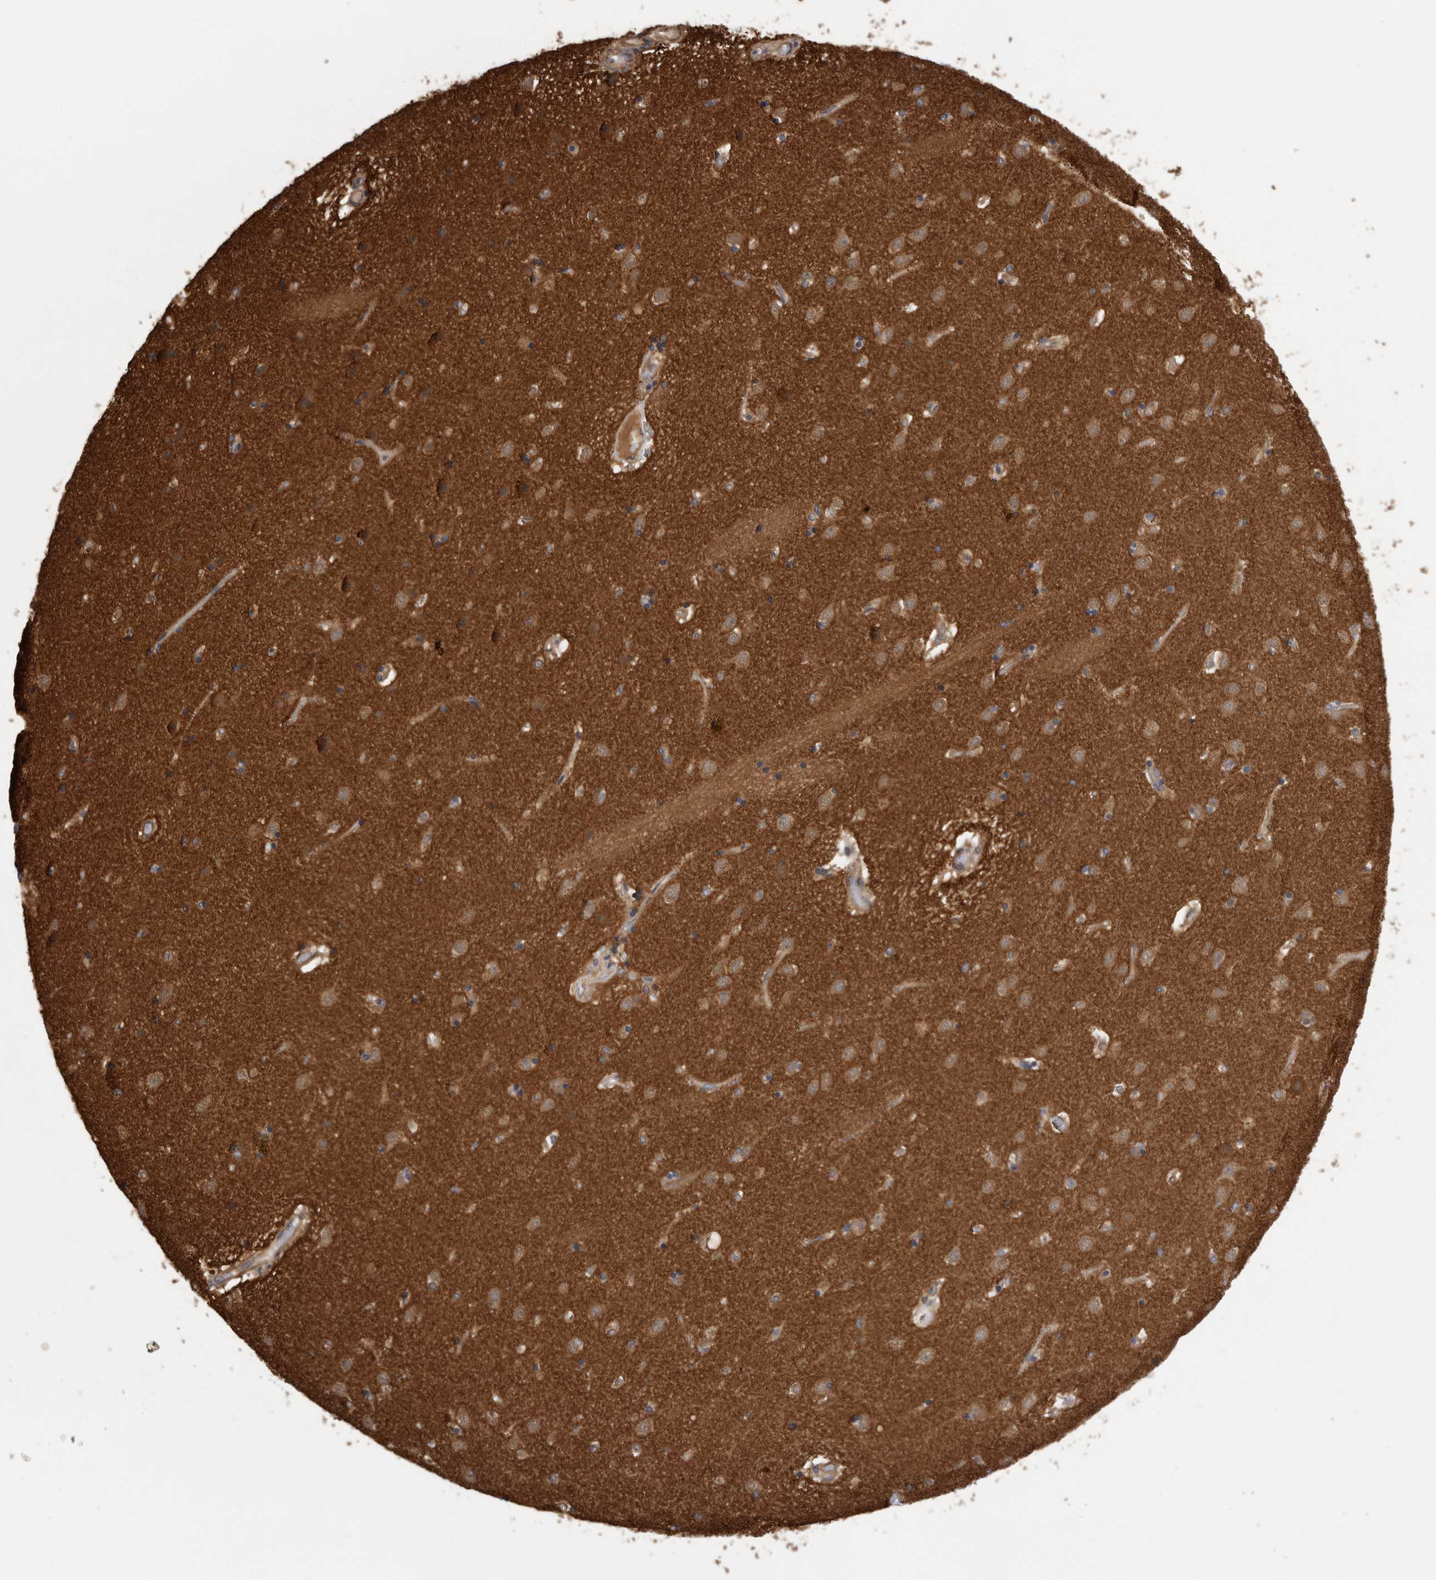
{"staining": {"intensity": "moderate", "quantity": "<25%", "location": "cytoplasmic/membranous"}, "tissue": "caudate", "cell_type": "Glial cells", "image_type": "normal", "snomed": [{"axis": "morphology", "description": "Normal tissue, NOS"}, {"axis": "topography", "description": "Lateral ventricle wall"}], "caption": "Glial cells reveal low levels of moderate cytoplasmic/membranous staining in about <25% of cells in benign human caudate. (Brightfield microscopy of DAB IHC at high magnification).", "gene": "OXR1", "patient": {"sex": "male", "age": 70}}